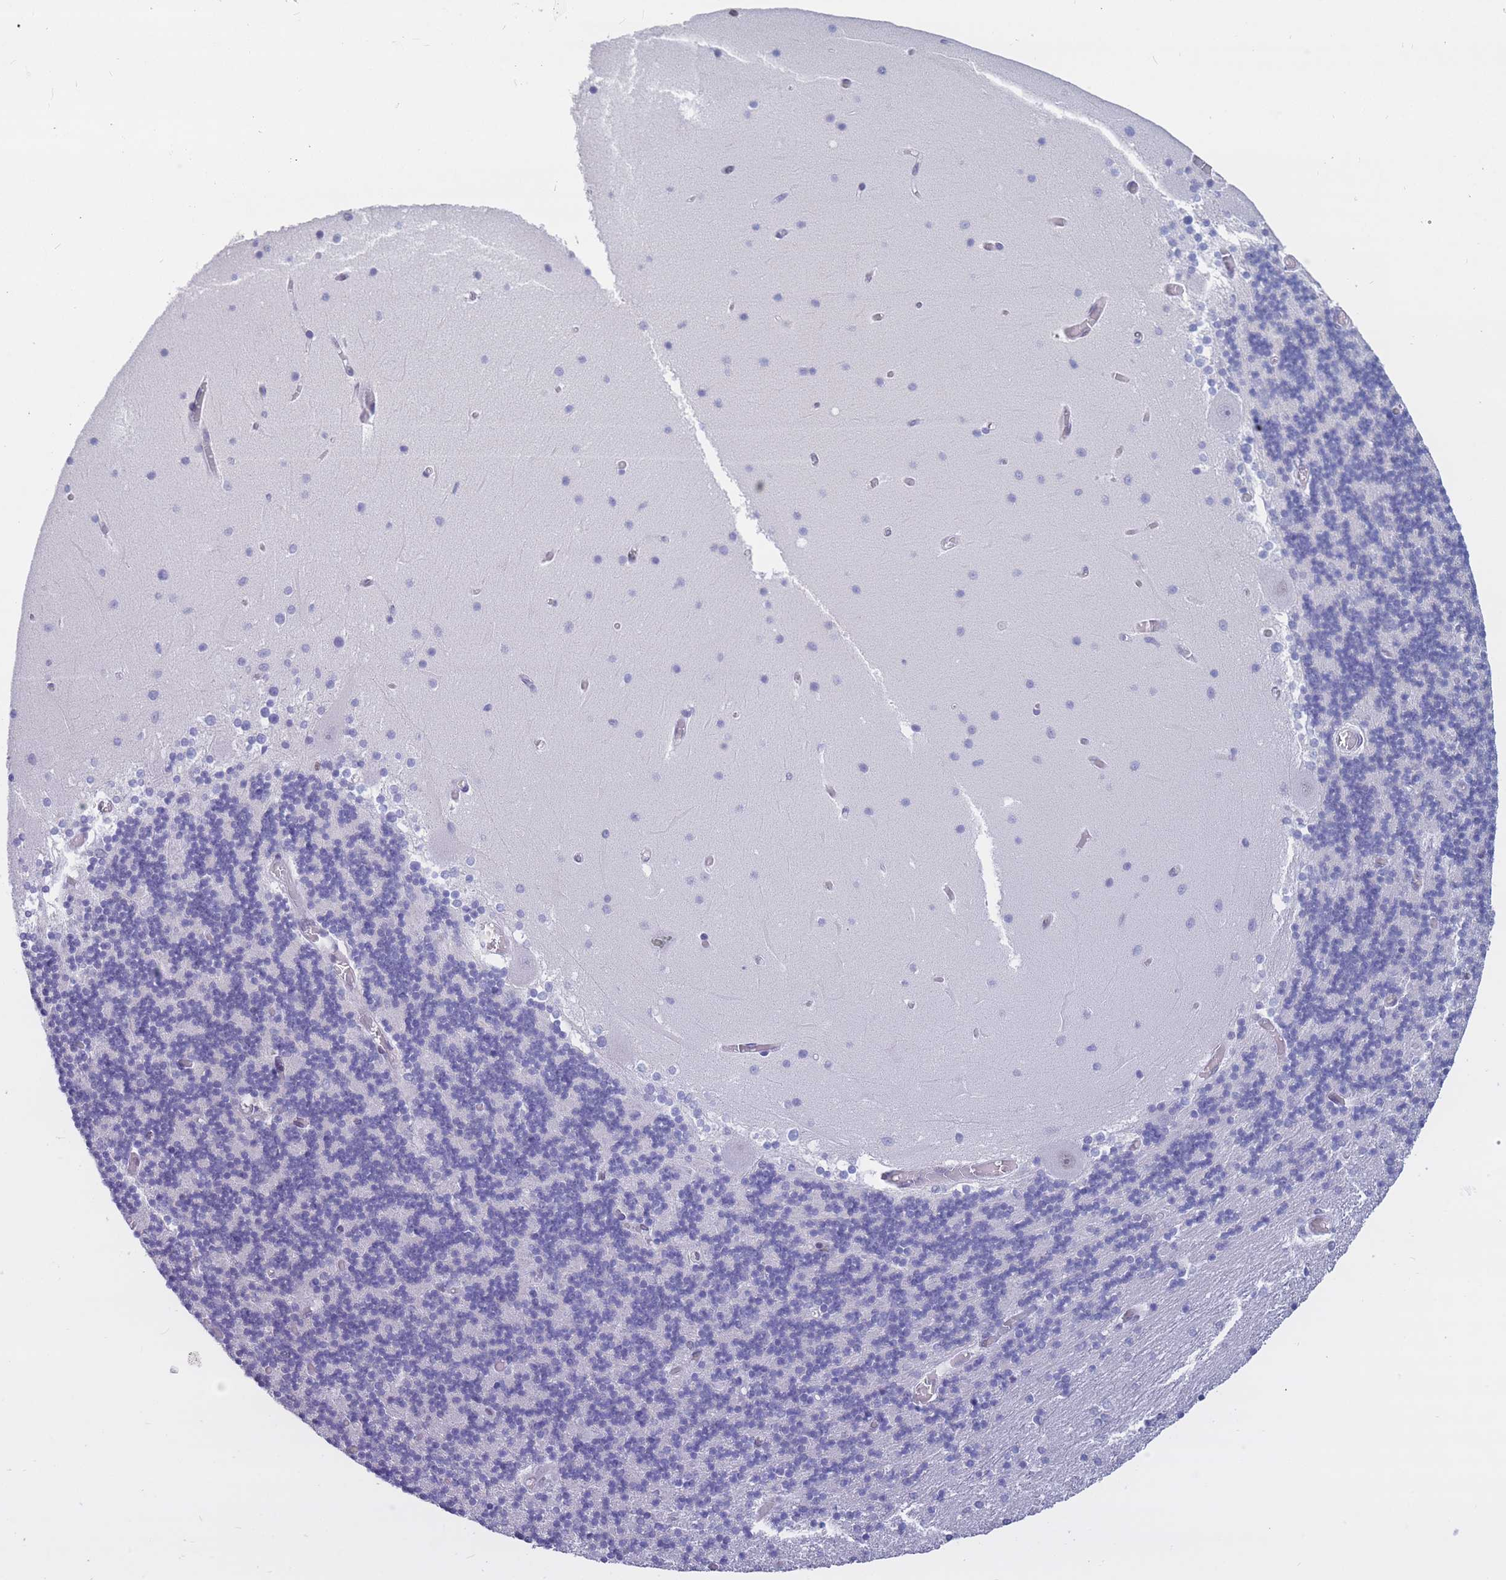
{"staining": {"intensity": "negative", "quantity": "none", "location": "none"}, "tissue": "cerebellum", "cell_type": "Cells in granular layer", "image_type": "normal", "snomed": [{"axis": "morphology", "description": "Normal tissue, NOS"}, {"axis": "topography", "description": "Cerebellum"}], "caption": "The histopathology image displays no staining of cells in granular layer in normal cerebellum.", "gene": "NASP", "patient": {"sex": "female", "age": 28}}